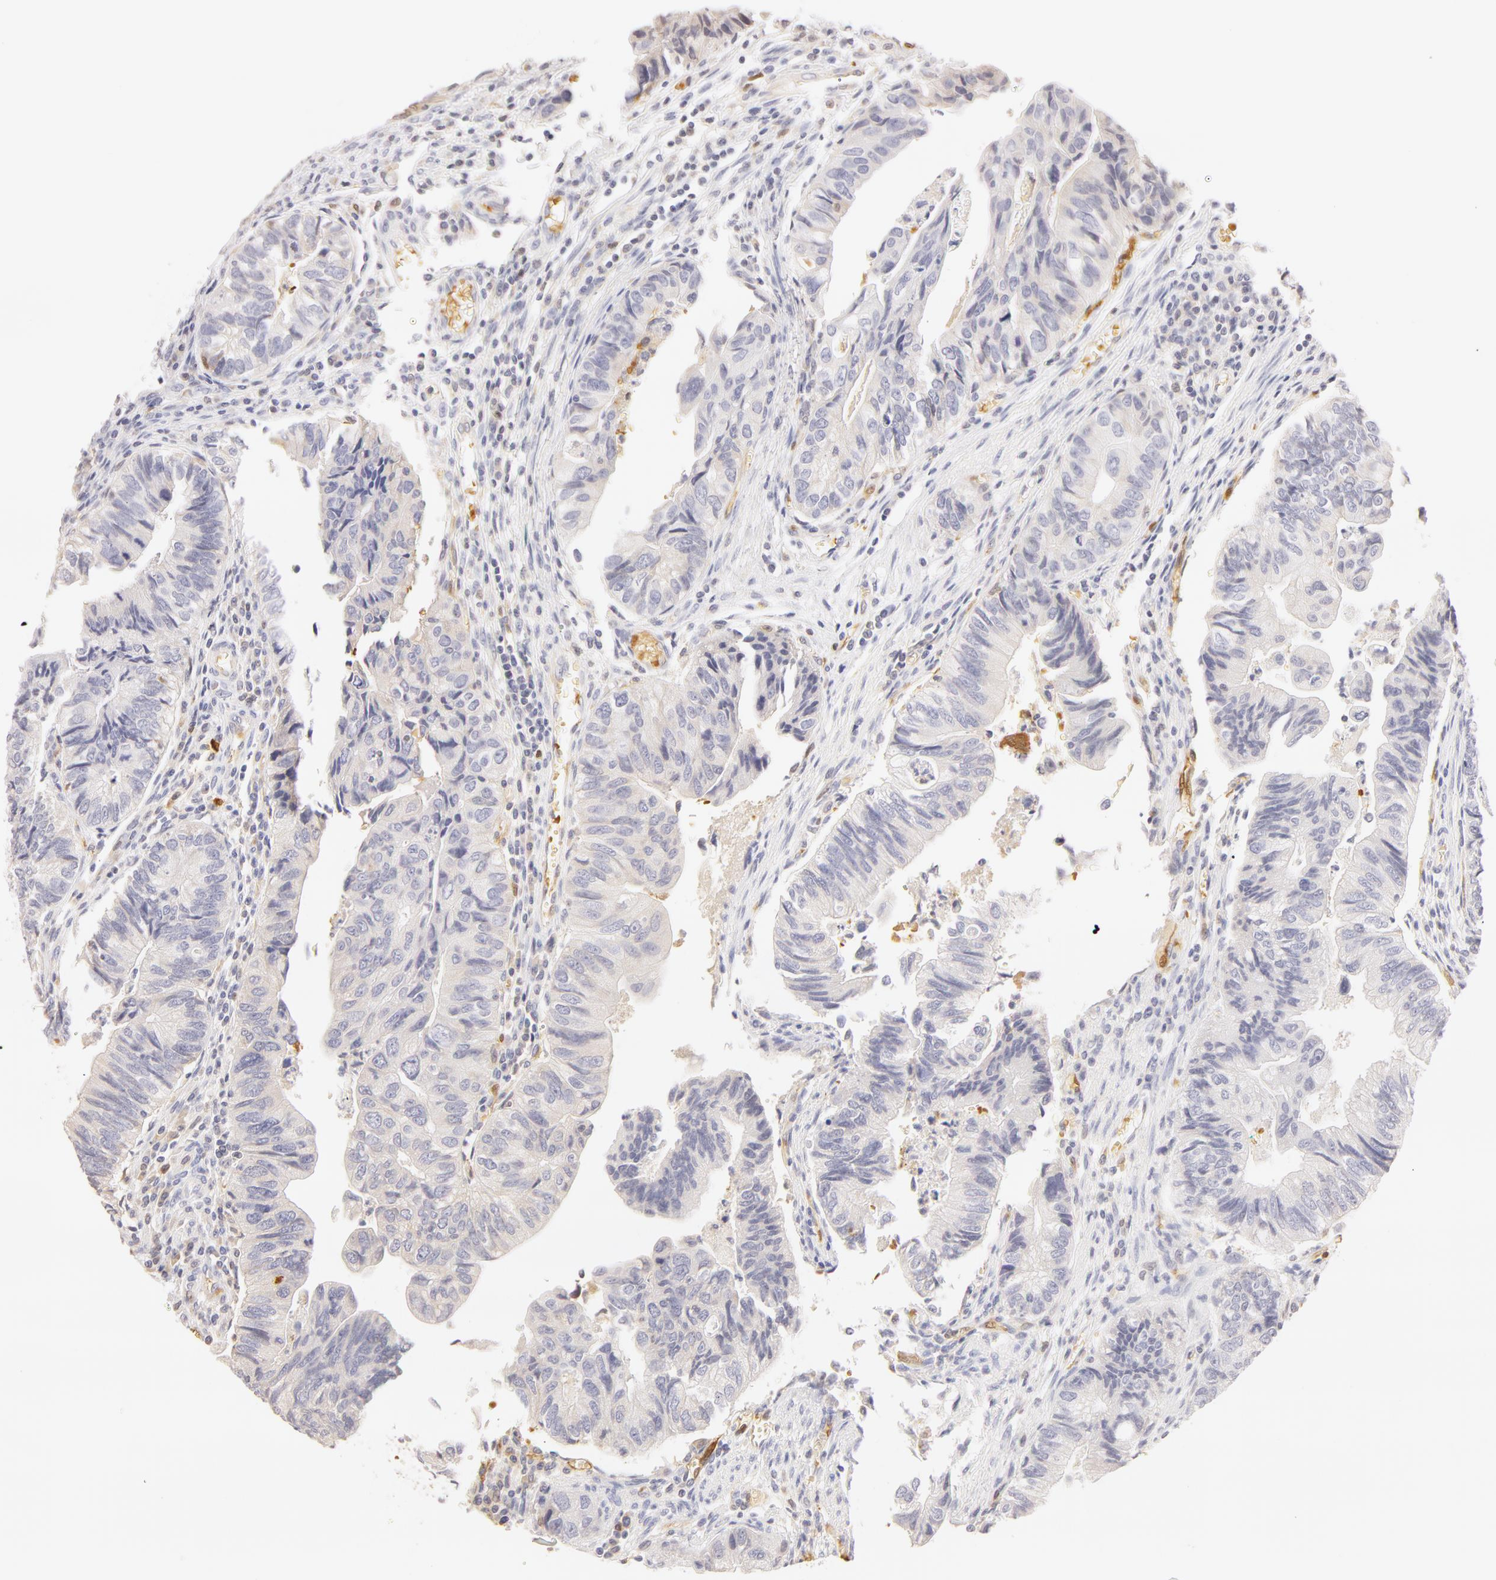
{"staining": {"intensity": "negative", "quantity": "none", "location": "none"}, "tissue": "colorectal cancer", "cell_type": "Tumor cells", "image_type": "cancer", "snomed": [{"axis": "morphology", "description": "Adenocarcinoma, NOS"}, {"axis": "topography", "description": "Colon"}], "caption": "Tumor cells are negative for protein expression in human adenocarcinoma (colorectal).", "gene": "CA2", "patient": {"sex": "female", "age": 11}}